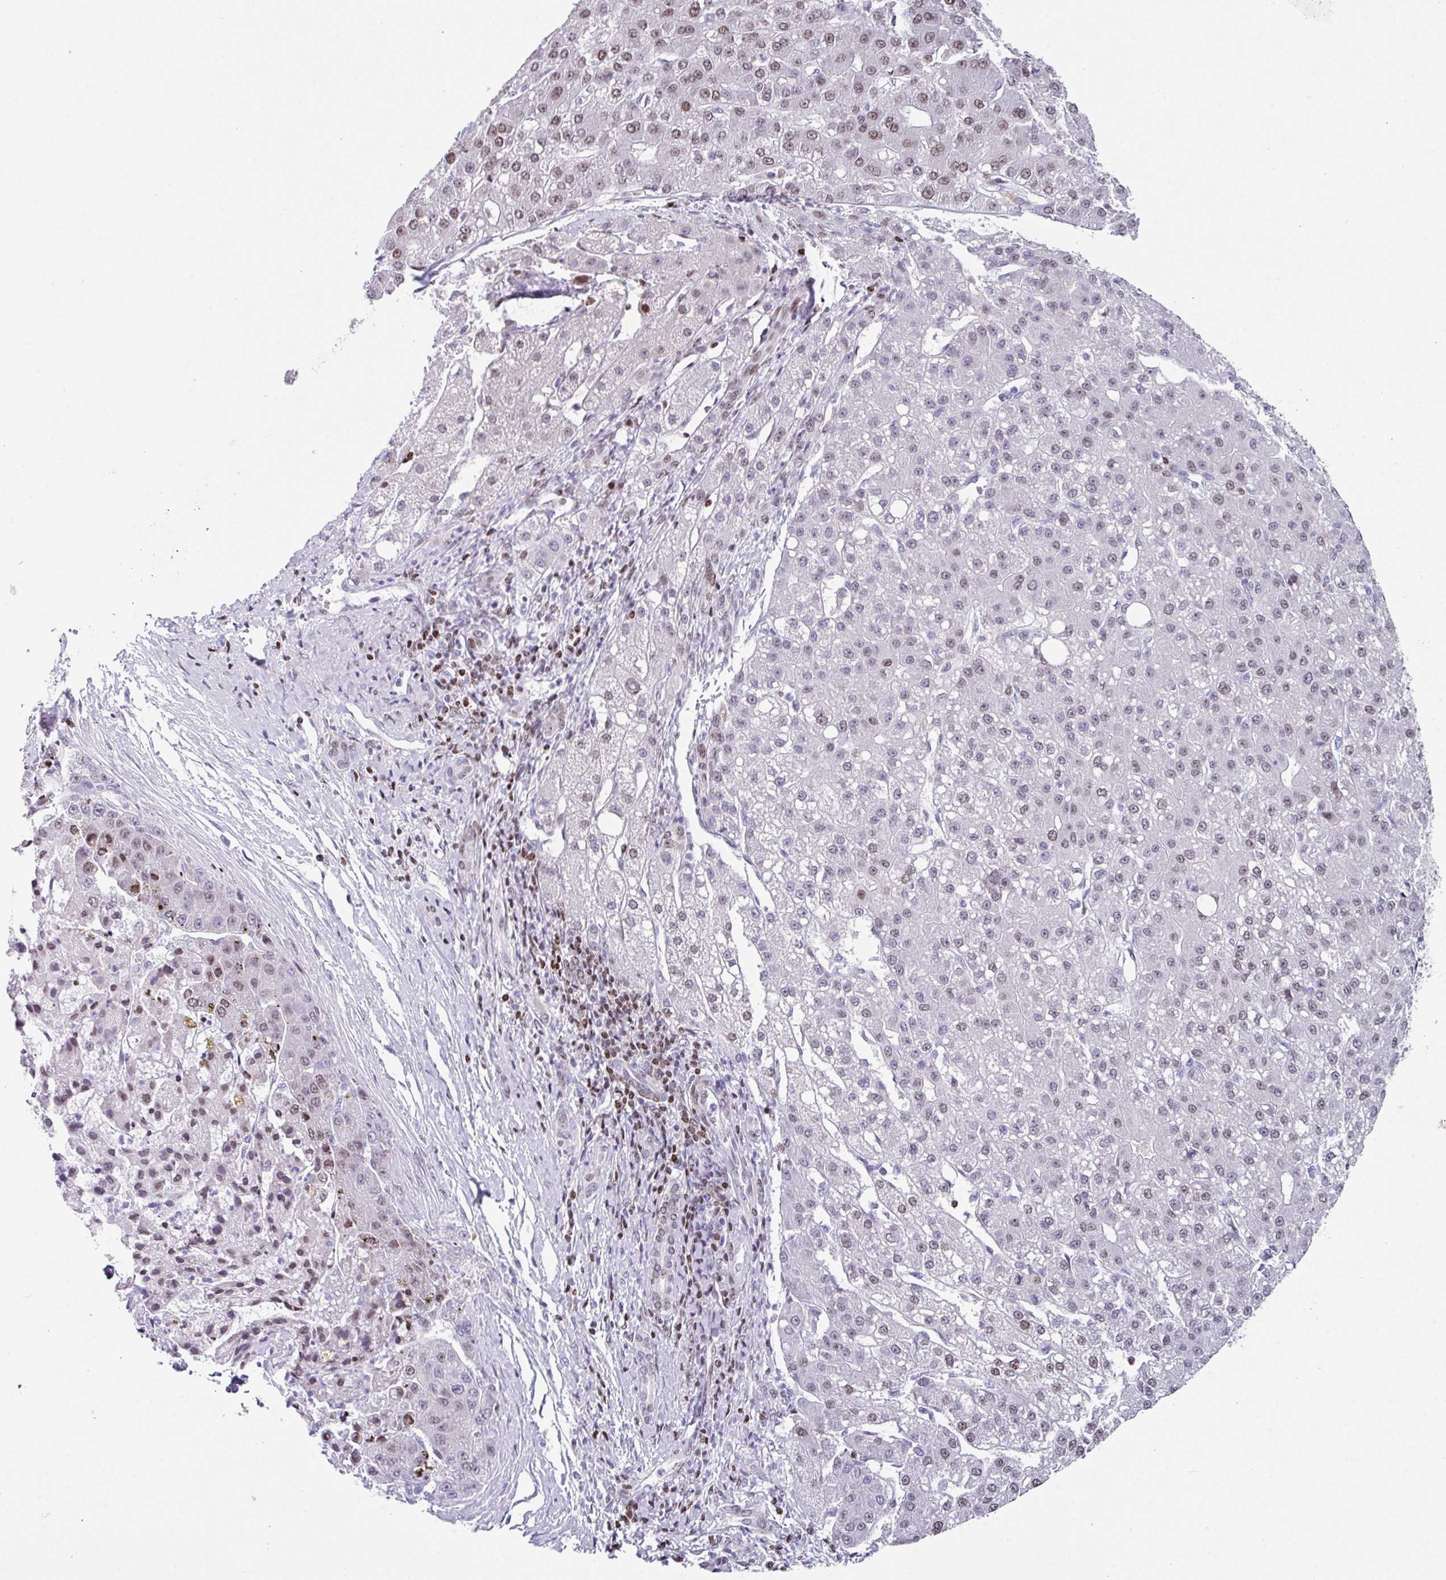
{"staining": {"intensity": "moderate", "quantity": "<25%", "location": "nuclear"}, "tissue": "liver cancer", "cell_type": "Tumor cells", "image_type": "cancer", "snomed": [{"axis": "morphology", "description": "Carcinoma, Hepatocellular, NOS"}, {"axis": "topography", "description": "Liver"}], "caption": "An immunohistochemistry micrograph of tumor tissue is shown. Protein staining in brown shows moderate nuclear positivity in liver hepatocellular carcinoma within tumor cells. The protein is shown in brown color, while the nuclei are stained blue.", "gene": "TCF3", "patient": {"sex": "male", "age": 67}}